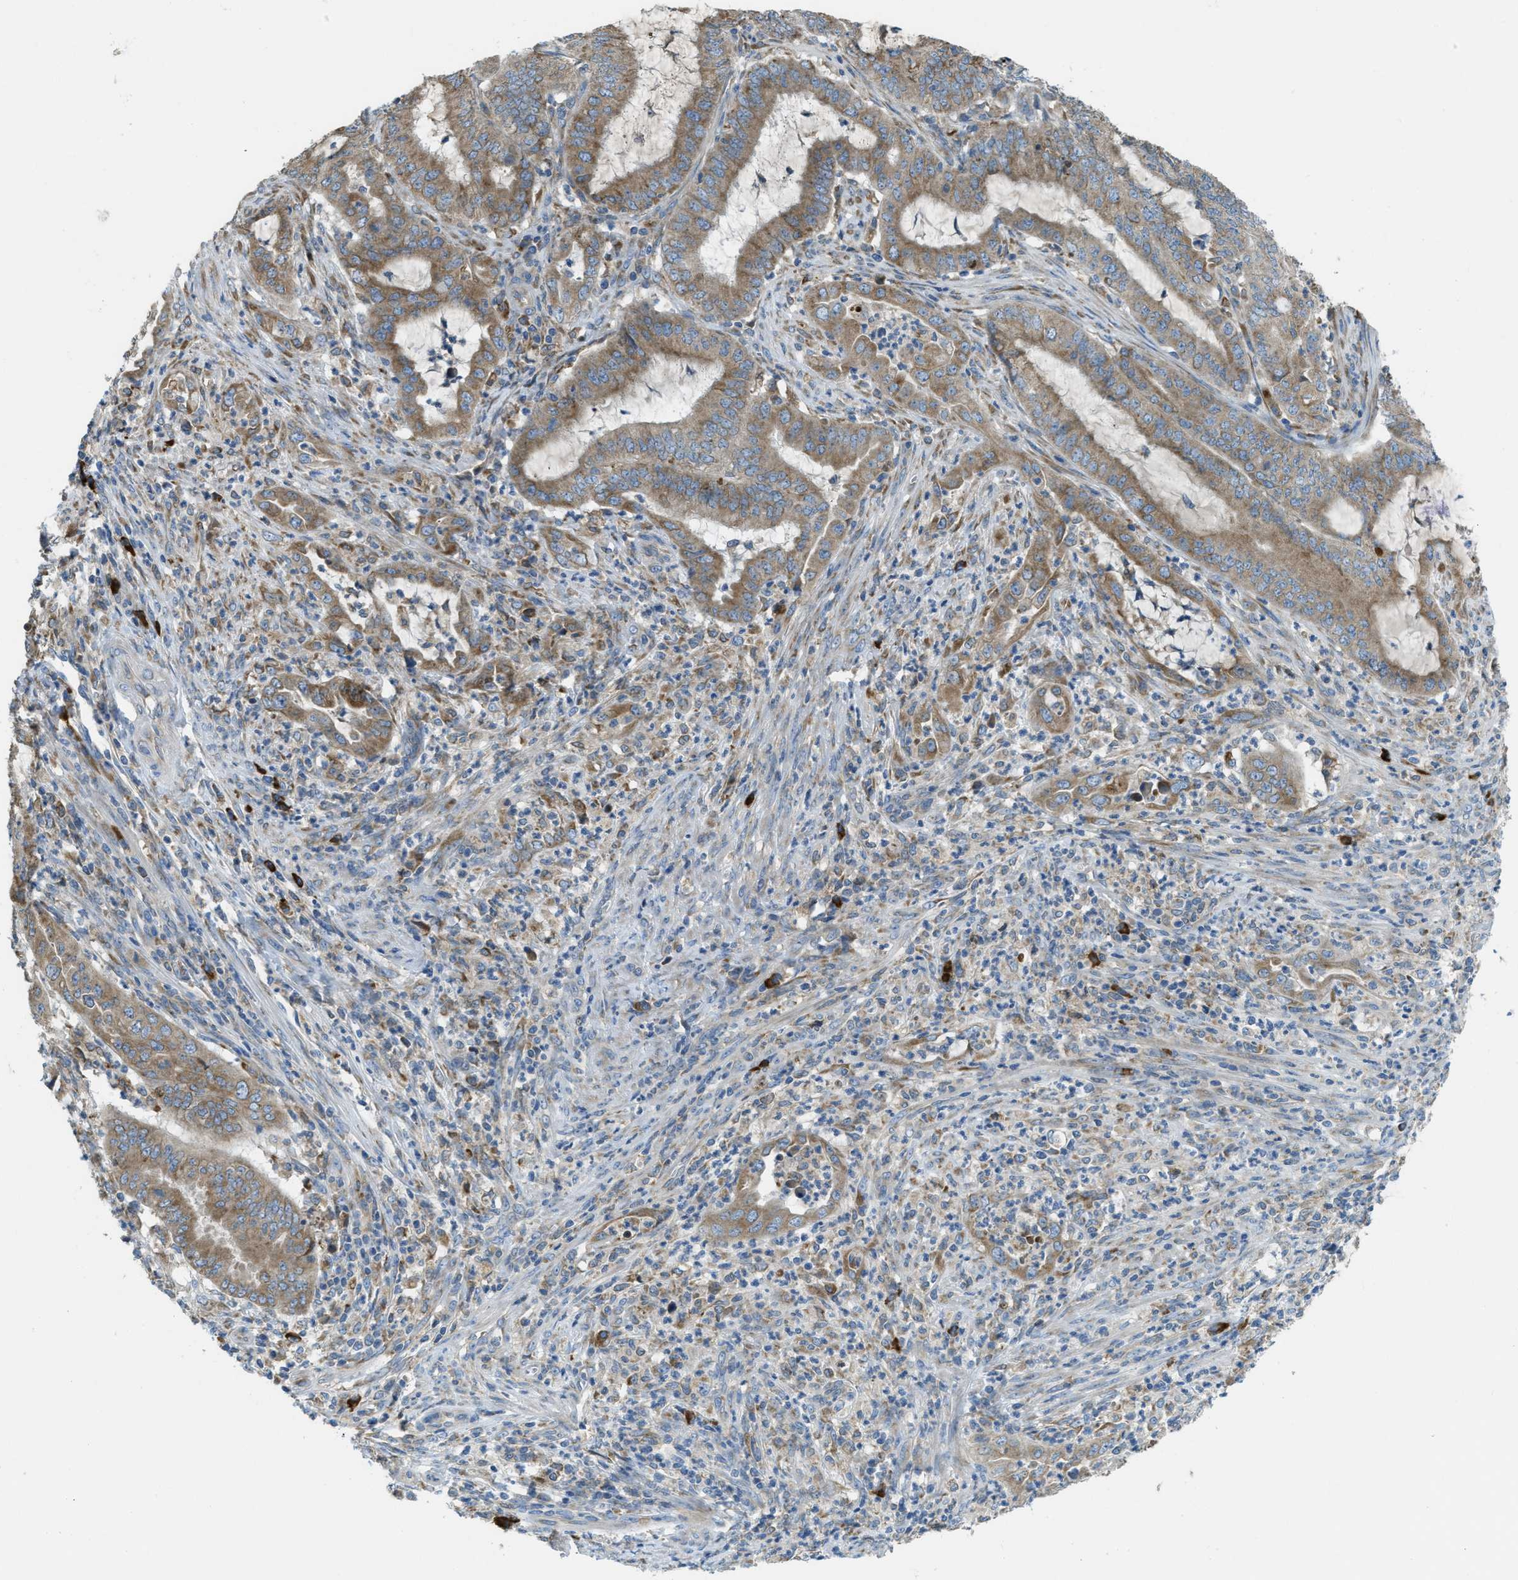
{"staining": {"intensity": "moderate", "quantity": ">75%", "location": "cytoplasmic/membranous"}, "tissue": "endometrial cancer", "cell_type": "Tumor cells", "image_type": "cancer", "snomed": [{"axis": "morphology", "description": "Adenocarcinoma, NOS"}, {"axis": "topography", "description": "Endometrium"}], "caption": "Immunohistochemistry (IHC) of human endometrial cancer demonstrates medium levels of moderate cytoplasmic/membranous staining in approximately >75% of tumor cells.", "gene": "SSR1", "patient": {"sex": "female", "age": 70}}